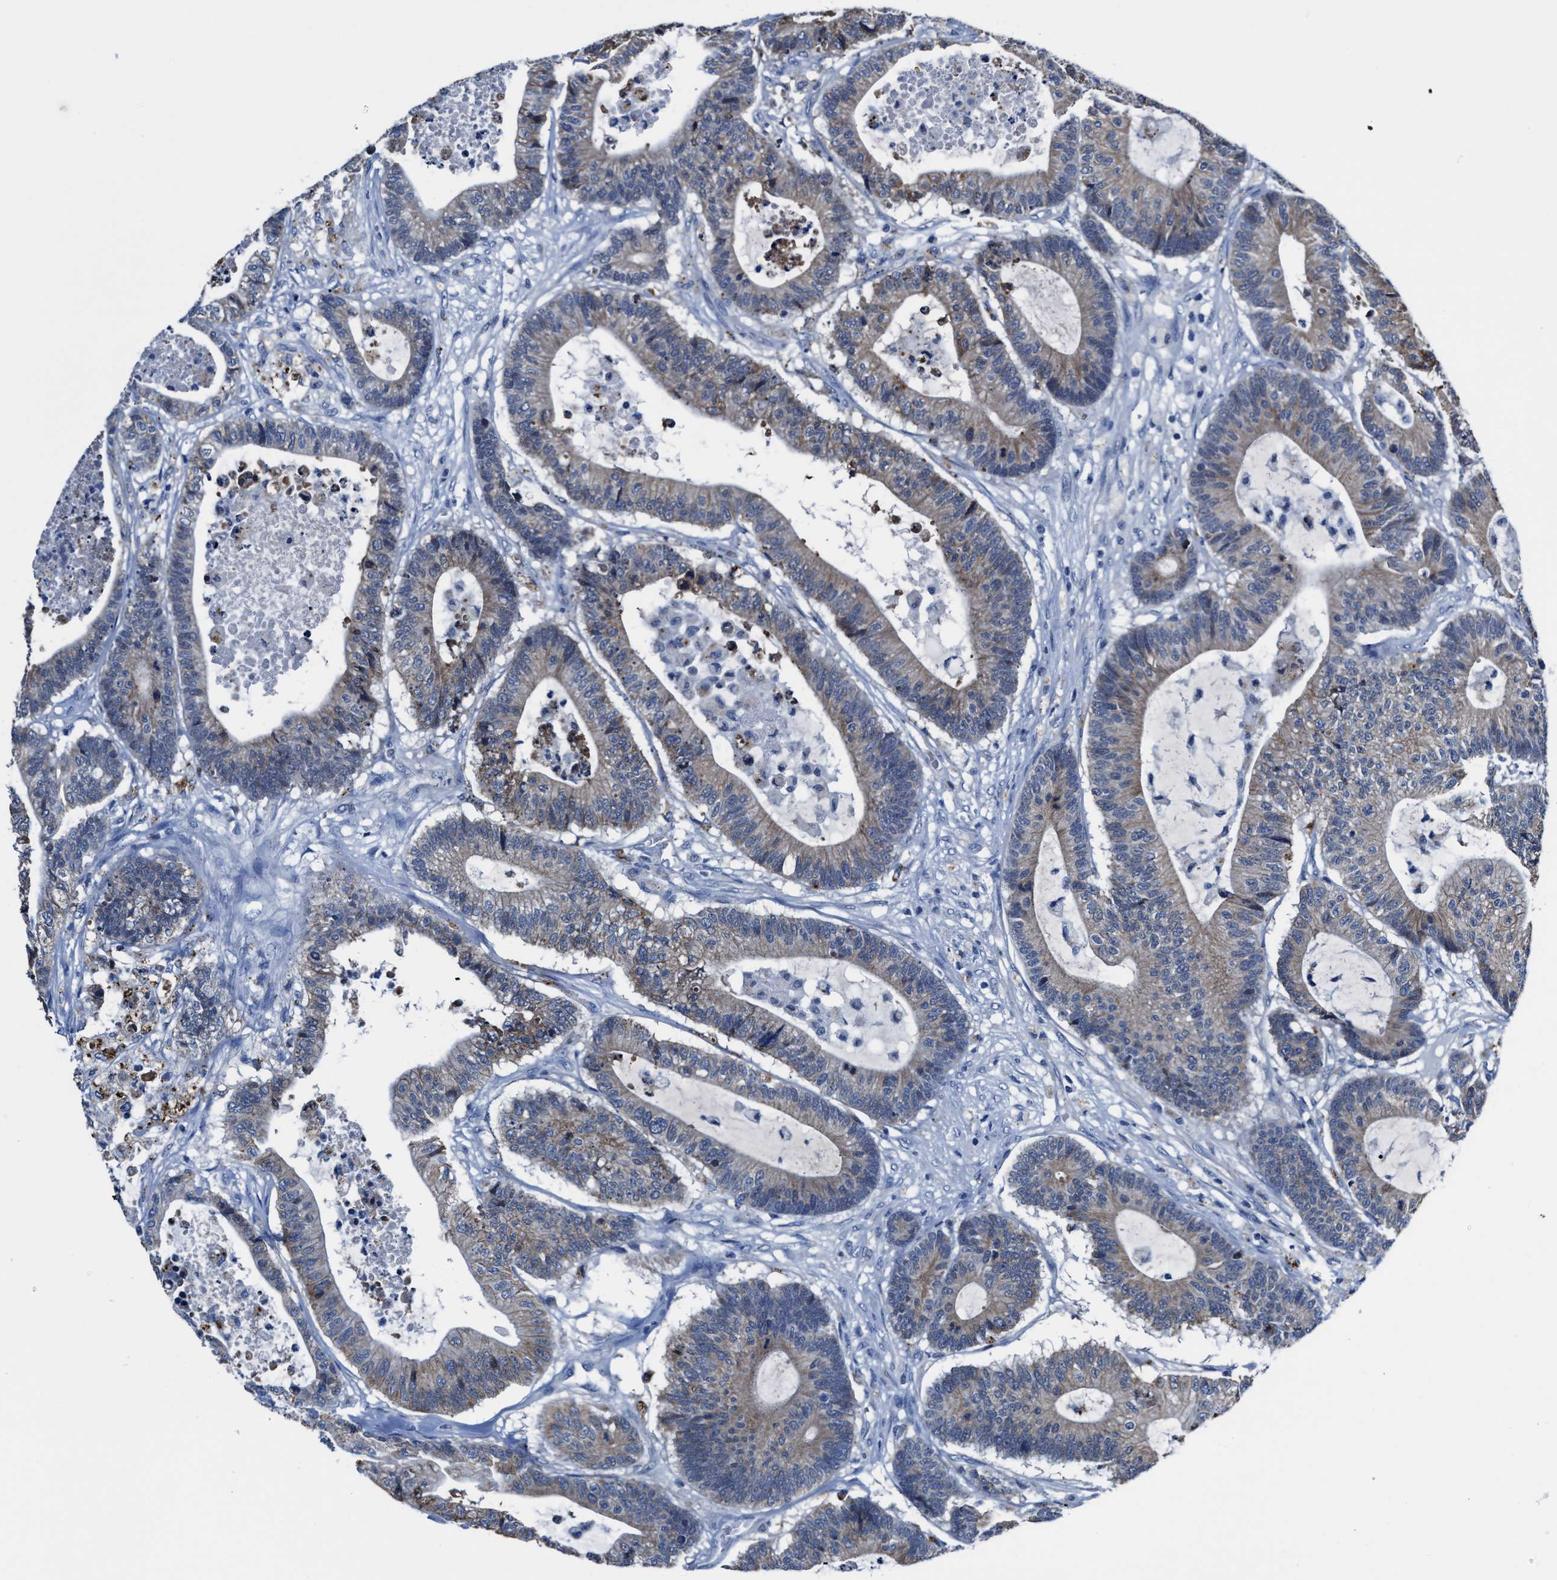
{"staining": {"intensity": "weak", "quantity": ">75%", "location": "cytoplasmic/membranous"}, "tissue": "colorectal cancer", "cell_type": "Tumor cells", "image_type": "cancer", "snomed": [{"axis": "morphology", "description": "Adenocarcinoma, NOS"}, {"axis": "topography", "description": "Colon"}], "caption": "Protein expression analysis of human colorectal cancer (adenocarcinoma) reveals weak cytoplasmic/membranous positivity in about >75% of tumor cells.", "gene": "GHITM", "patient": {"sex": "female", "age": 84}}